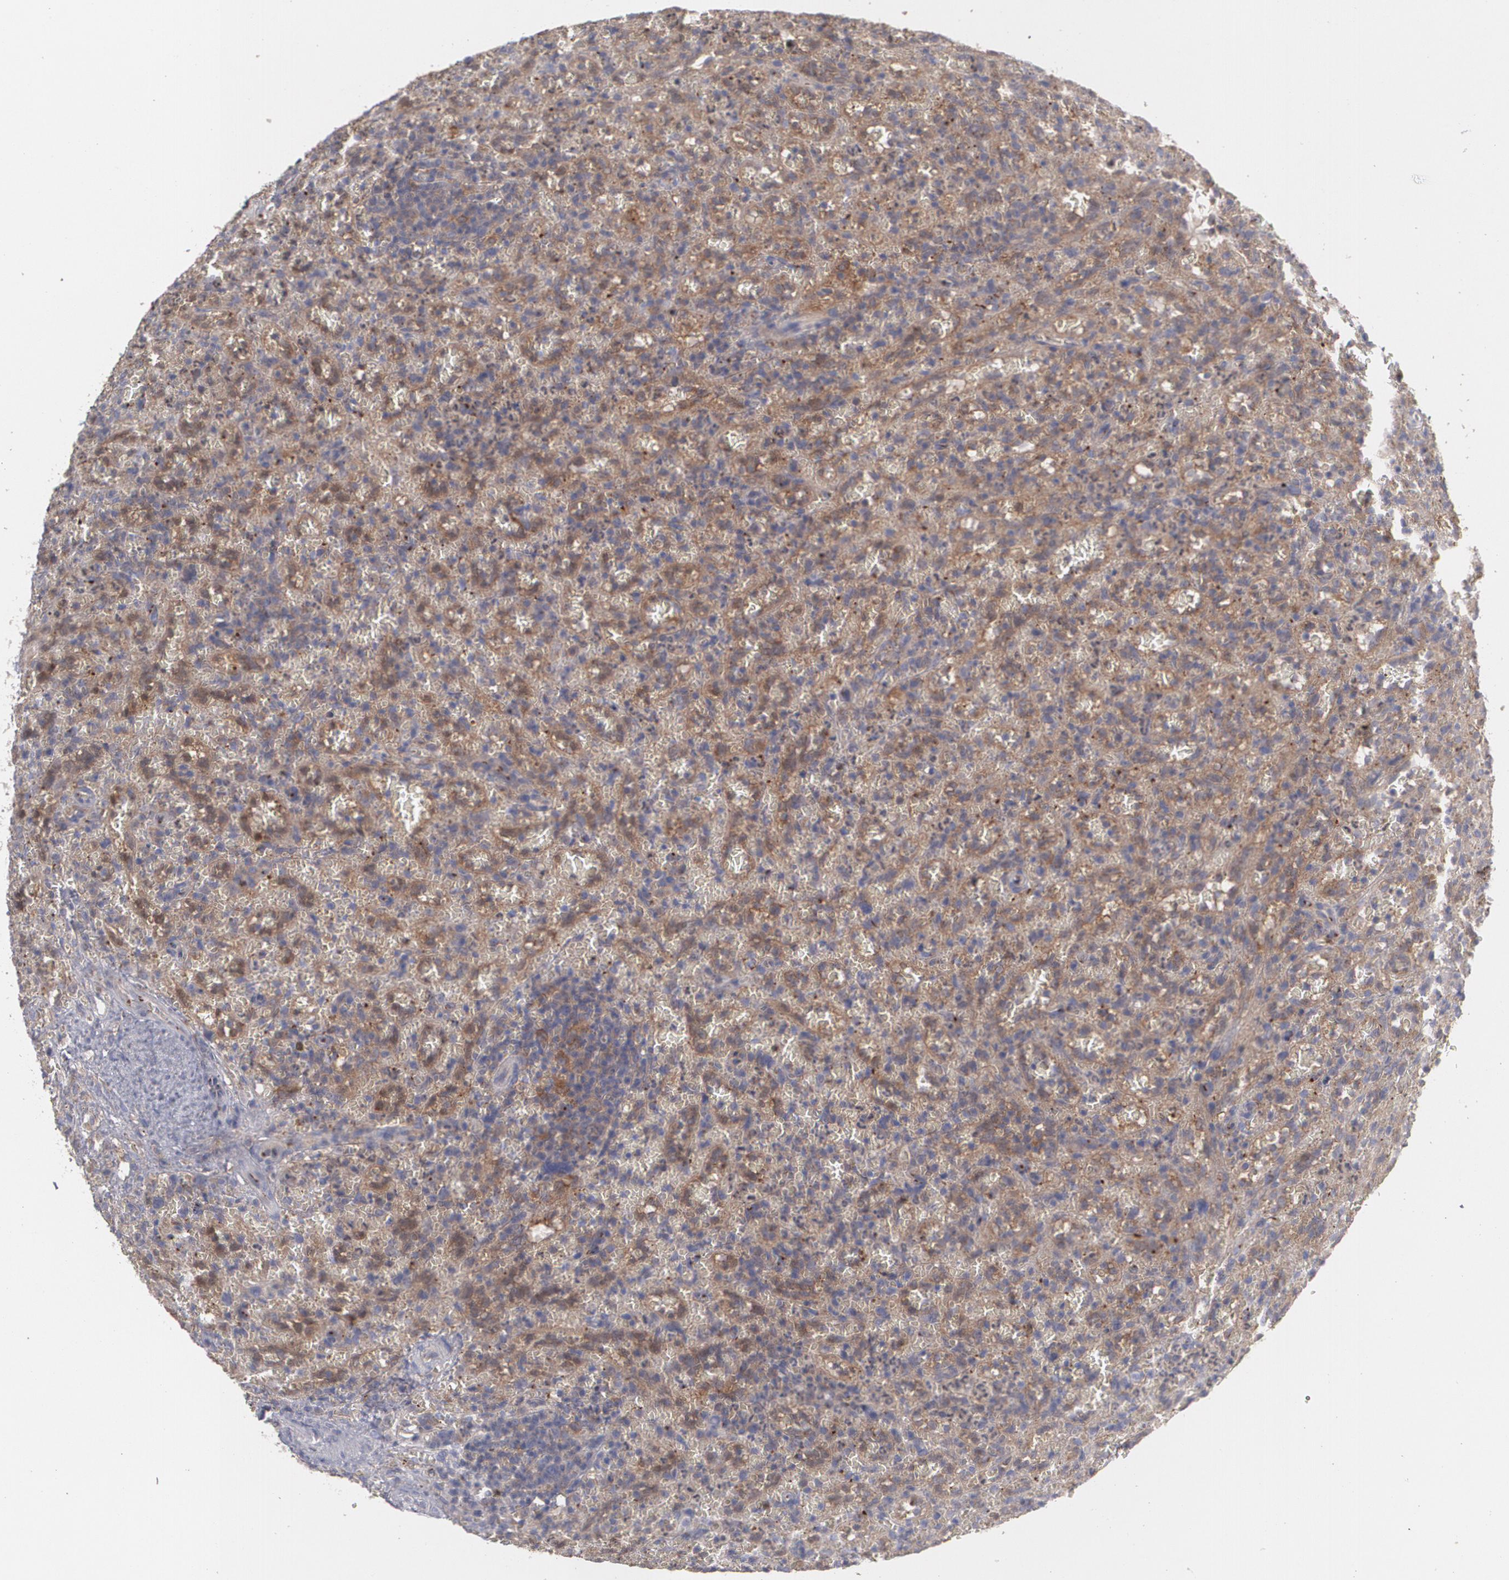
{"staining": {"intensity": "weak", "quantity": "25%-75%", "location": "cytoplasmic/membranous"}, "tissue": "lymphoma", "cell_type": "Tumor cells", "image_type": "cancer", "snomed": [{"axis": "morphology", "description": "Malignant lymphoma, non-Hodgkin's type, Low grade"}, {"axis": "topography", "description": "Spleen"}], "caption": "IHC photomicrograph of neoplastic tissue: lymphoma stained using immunohistochemistry (IHC) displays low levels of weak protein expression localized specifically in the cytoplasmic/membranous of tumor cells, appearing as a cytoplasmic/membranous brown color.", "gene": "HTT", "patient": {"sex": "female", "age": 64}}